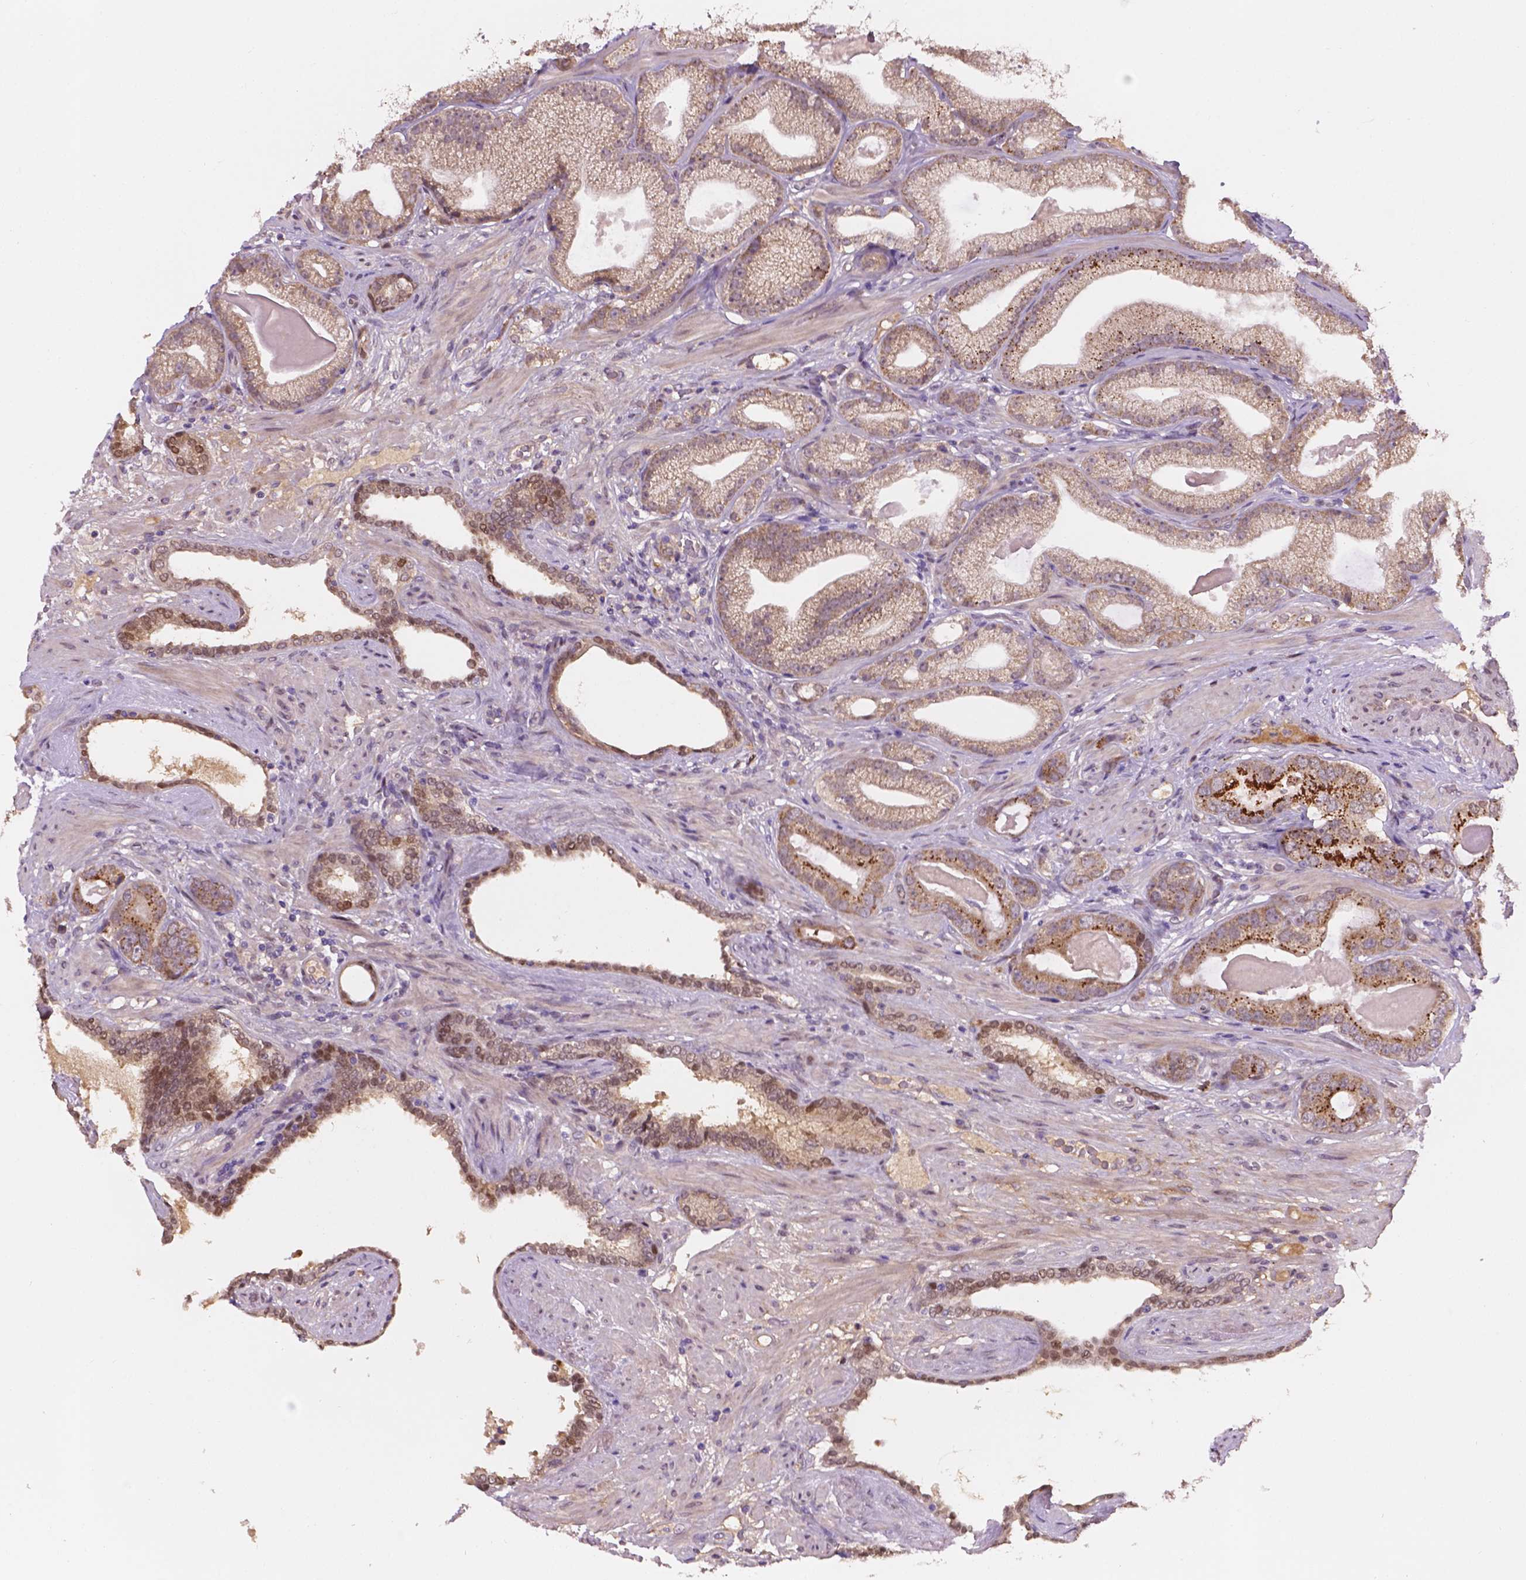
{"staining": {"intensity": "negative", "quantity": "none", "location": "none"}, "tissue": "prostate cancer", "cell_type": "Tumor cells", "image_type": "cancer", "snomed": [{"axis": "morphology", "description": "Adenocarcinoma, Low grade"}, {"axis": "topography", "description": "Prostate"}], "caption": "Immunohistochemical staining of prostate low-grade adenocarcinoma reveals no significant staining in tumor cells.", "gene": "IRF6", "patient": {"sex": "male", "age": 57}}